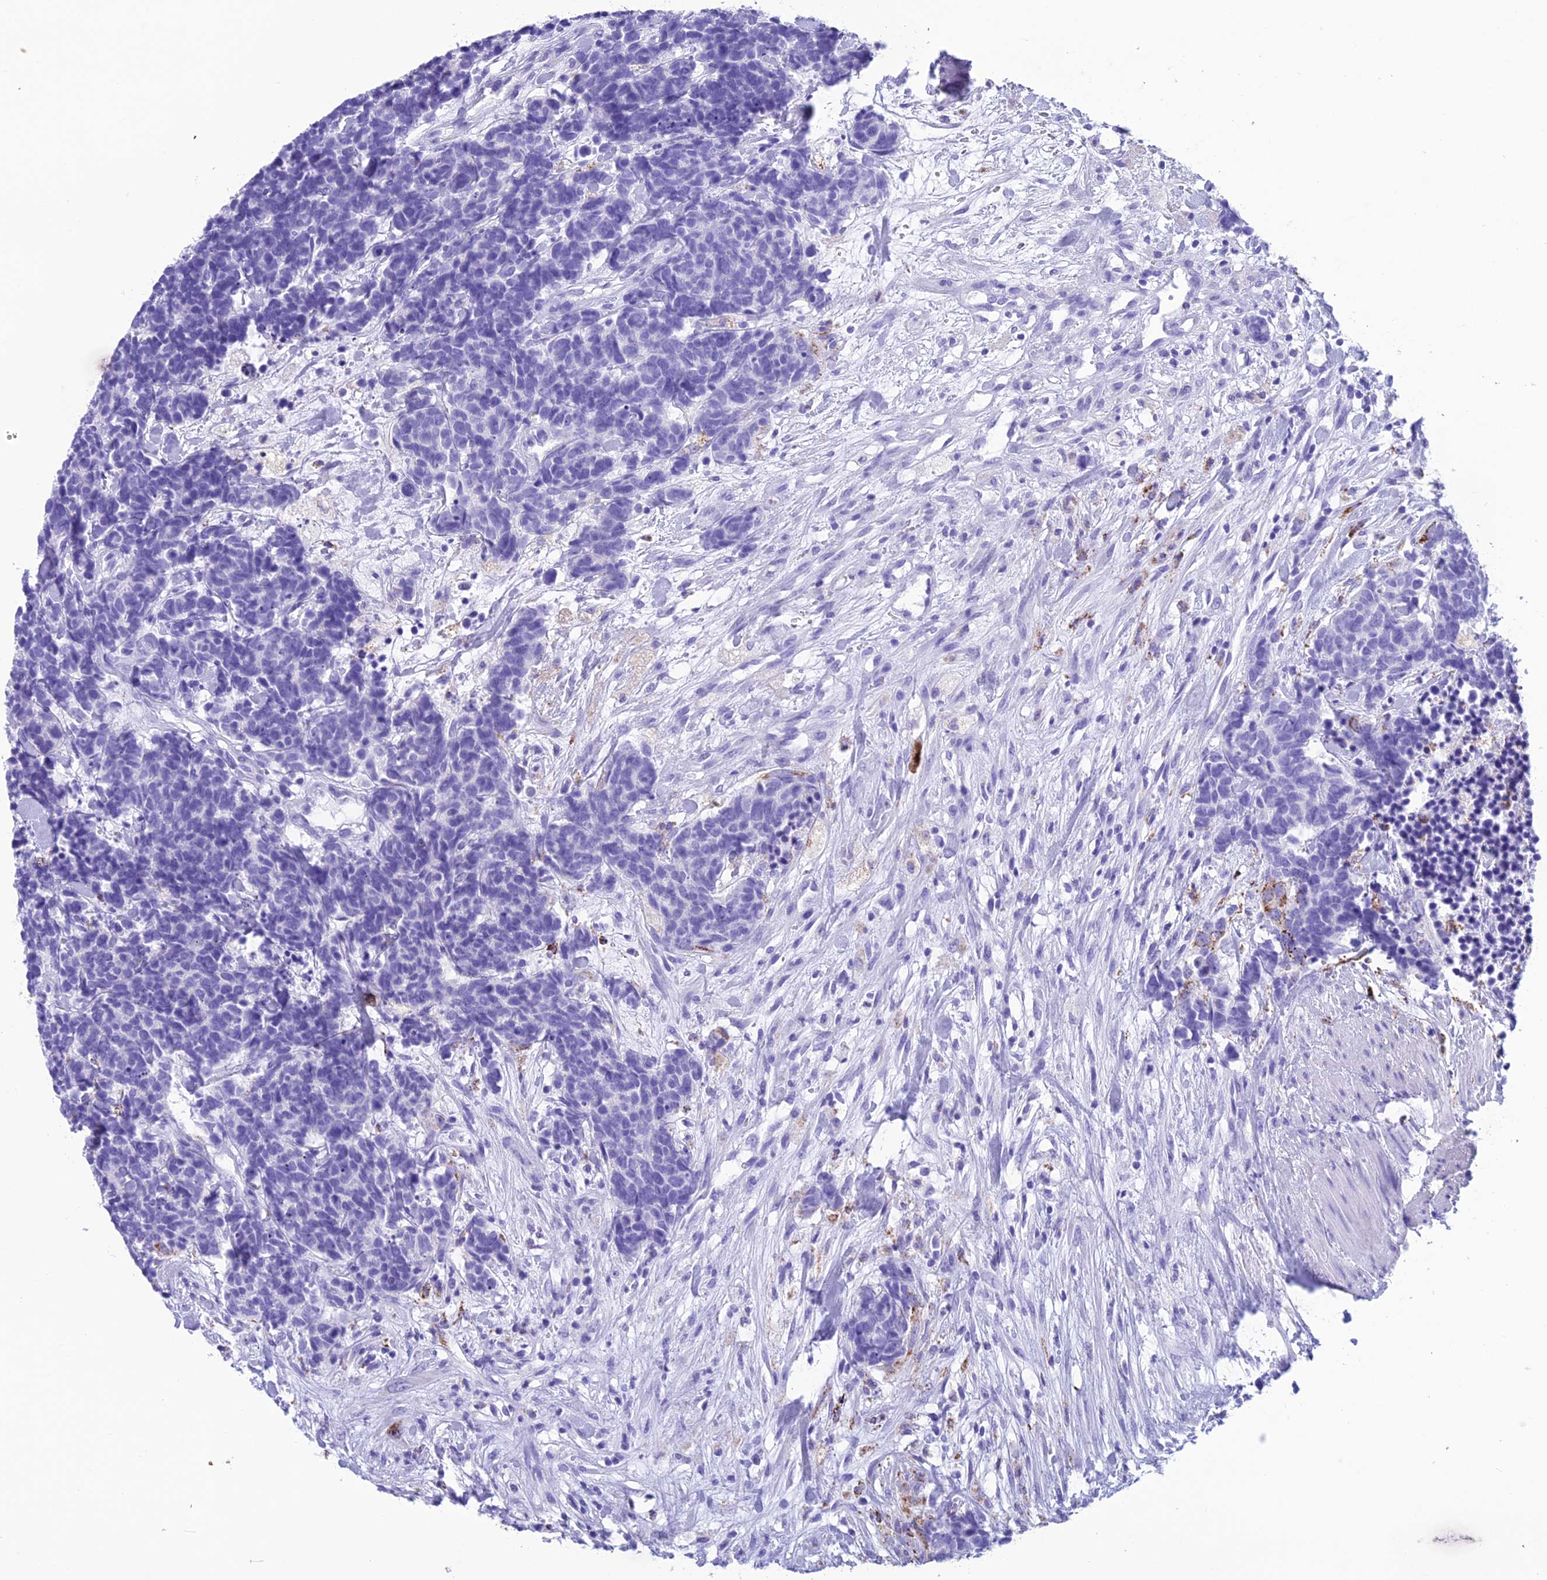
{"staining": {"intensity": "moderate", "quantity": "<25%", "location": "cytoplasmic/membranous"}, "tissue": "carcinoid", "cell_type": "Tumor cells", "image_type": "cancer", "snomed": [{"axis": "morphology", "description": "Carcinoma, NOS"}, {"axis": "morphology", "description": "Carcinoid, malignant, NOS"}, {"axis": "topography", "description": "Prostate"}], "caption": "Moderate cytoplasmic/membranous staining is appreciated in approximately <25% of tumor cells in carcinoid.", "gene": "TRAM1L1", "patient": {"sex": "male", "age": 57}}